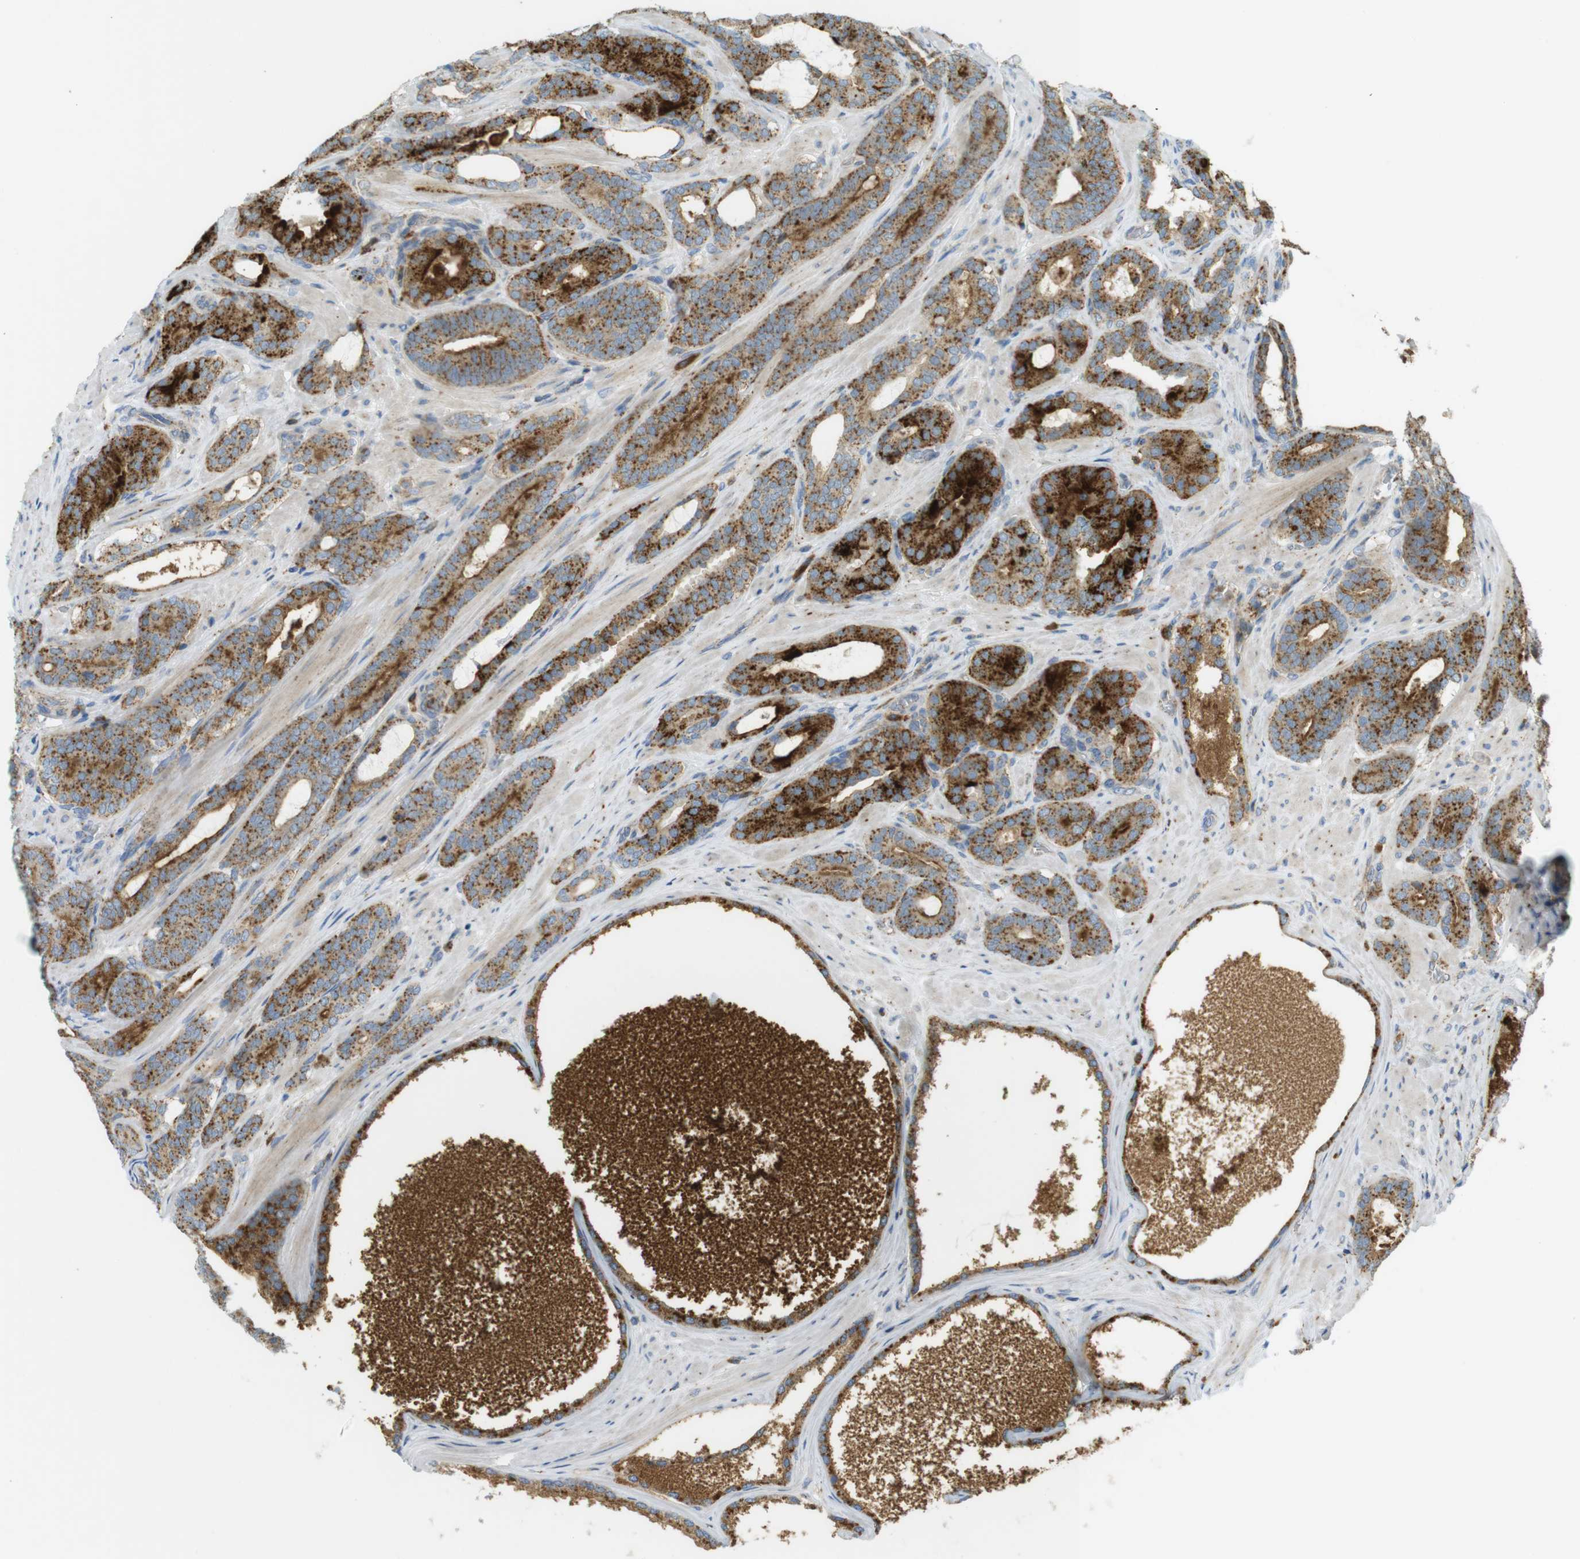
{"staining": {"intensity": "strong", "quantity": ">75%", "location": "cytoplasmic/membranous"}, "tissue": "prostate cancer", "cell_type": "Tumor cells", "image_type": "cancer", "snomed": [{"axis": "morphology", "description": "Adenocarcinoma, Low grade"}, {"axis": "topography", "description": "Prostate"}], "caption": "Human low-grade adenocarcinoma (prostate) stained with a protein marker reveals strong staining in tumor cells.", "gene": "LAMP1", "patient": {"sex": "male", "age": 63}}